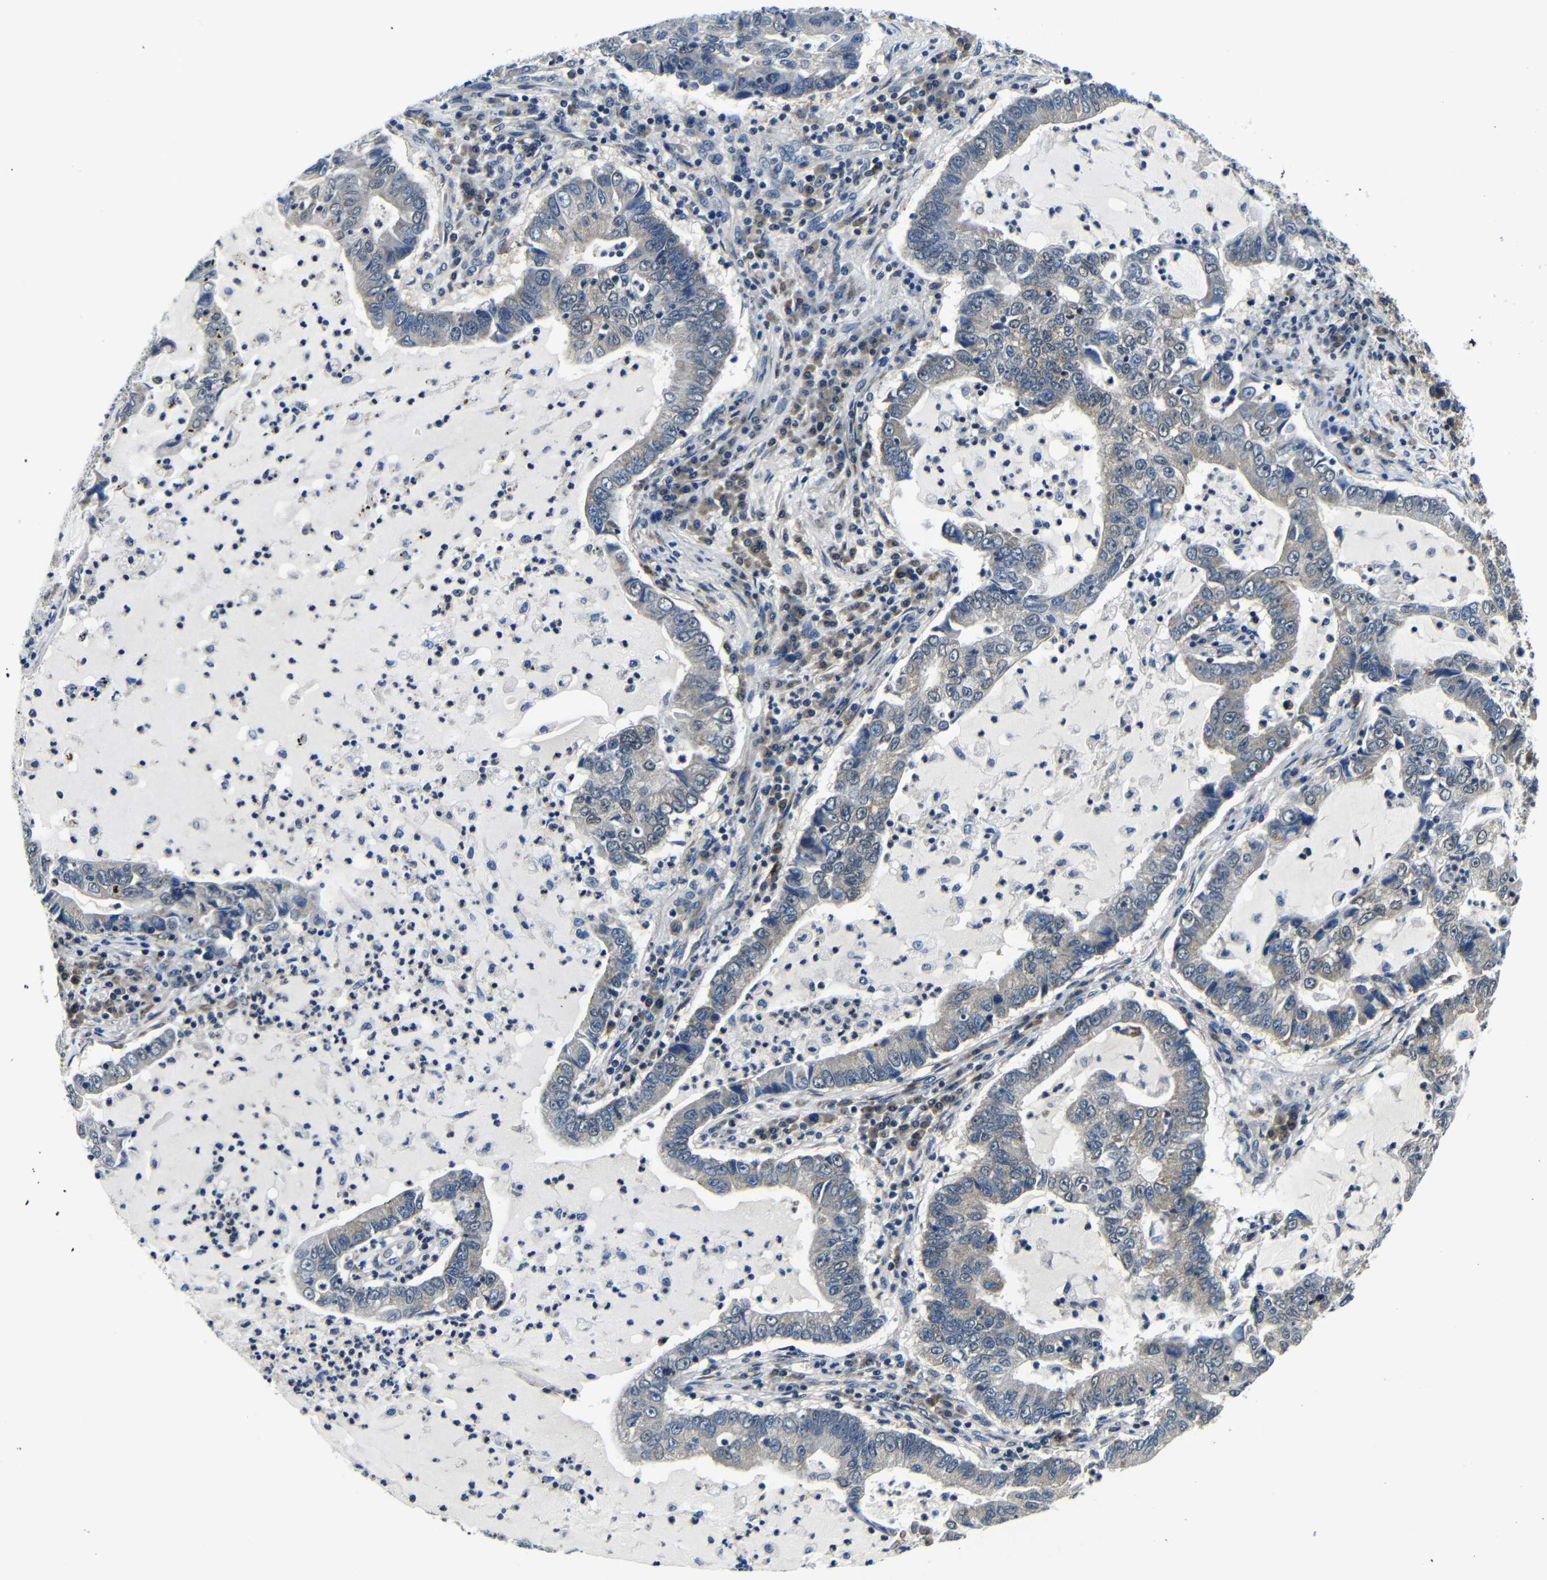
{"staining": {"intensity": "weak", "quantity": "<25%", "location": "cytoplasmic/membranous"}, "tissue": "lung cancer", "cell_type": "Tumor cells", "image_type": "cancer", "snomed": [{"axis": "morphology", "description": "Adenocarcinoma, NOS"}, {"axis": "topography", "description": "Lung"}], "caption": "Lung cancer (adenocarcinoma) was stained to show a protein in brown. There is no significant staining in tumor cells.", "gene": "FKBP14", "patient": {"sex": "female", "age": 51}}